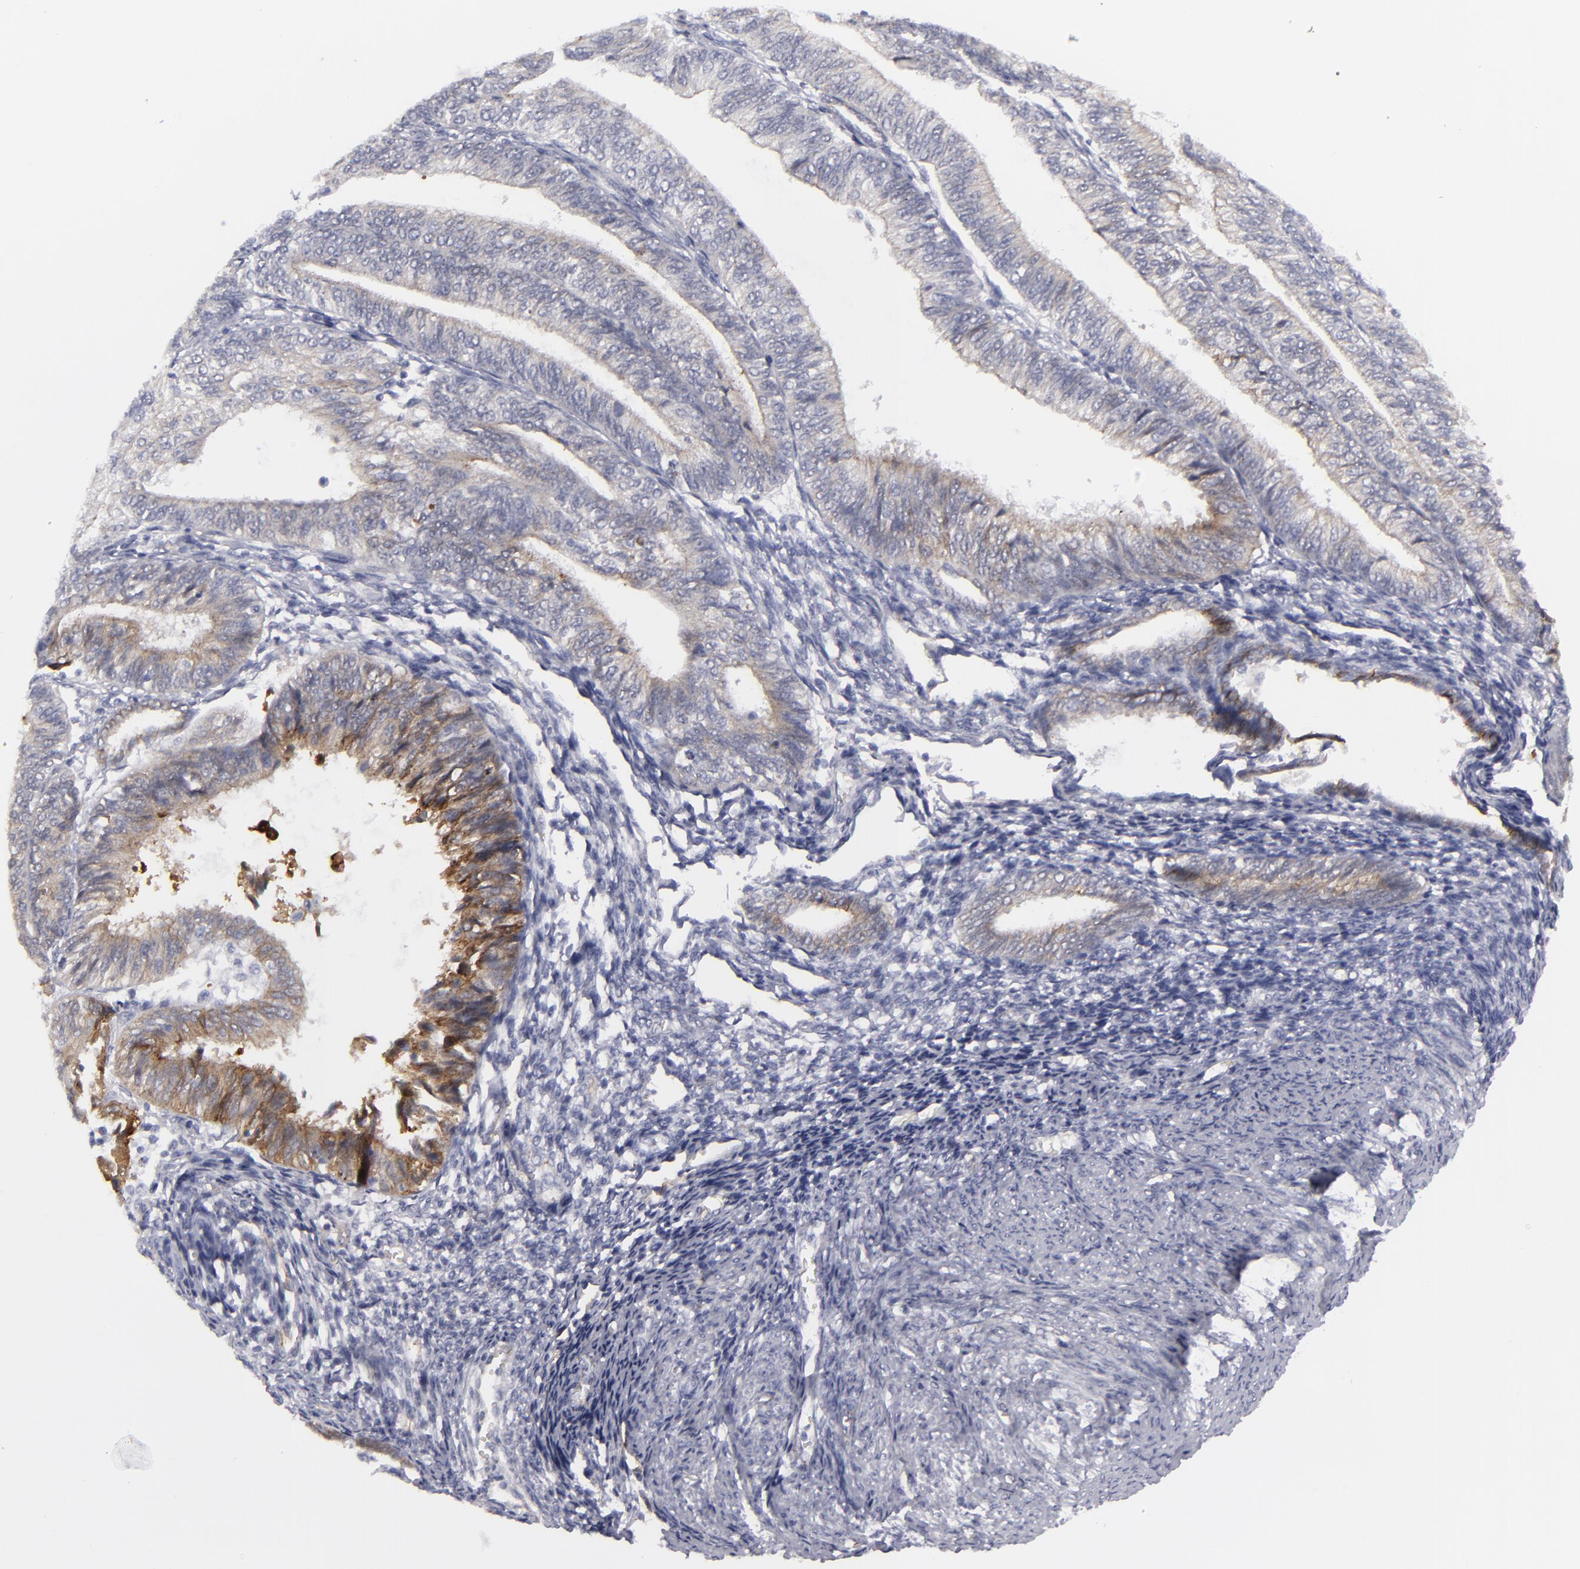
{"staining": {"intensity": "moderate", "quantity": "25%-75%", "location": "cytoplasmic/membranous"}, "tissue": "endometrial cancer", "cell_type": "Tumor cells", "image_type": "cancer", "snomed": [{"axis": "morphology", "description": "Adenocarcinoma, NOS"}, {"axis": "topography", "description": "Endometrium"}], "caption": "This image displays immunohistochemistry staining of human adenocarcinoma (endometrial), with medium moderate cytoplasmic/membranous staining in approximately 25%-75% of tumor cells.", "gene": "JUP", "patient": {"sex": "female", "age": 55}}